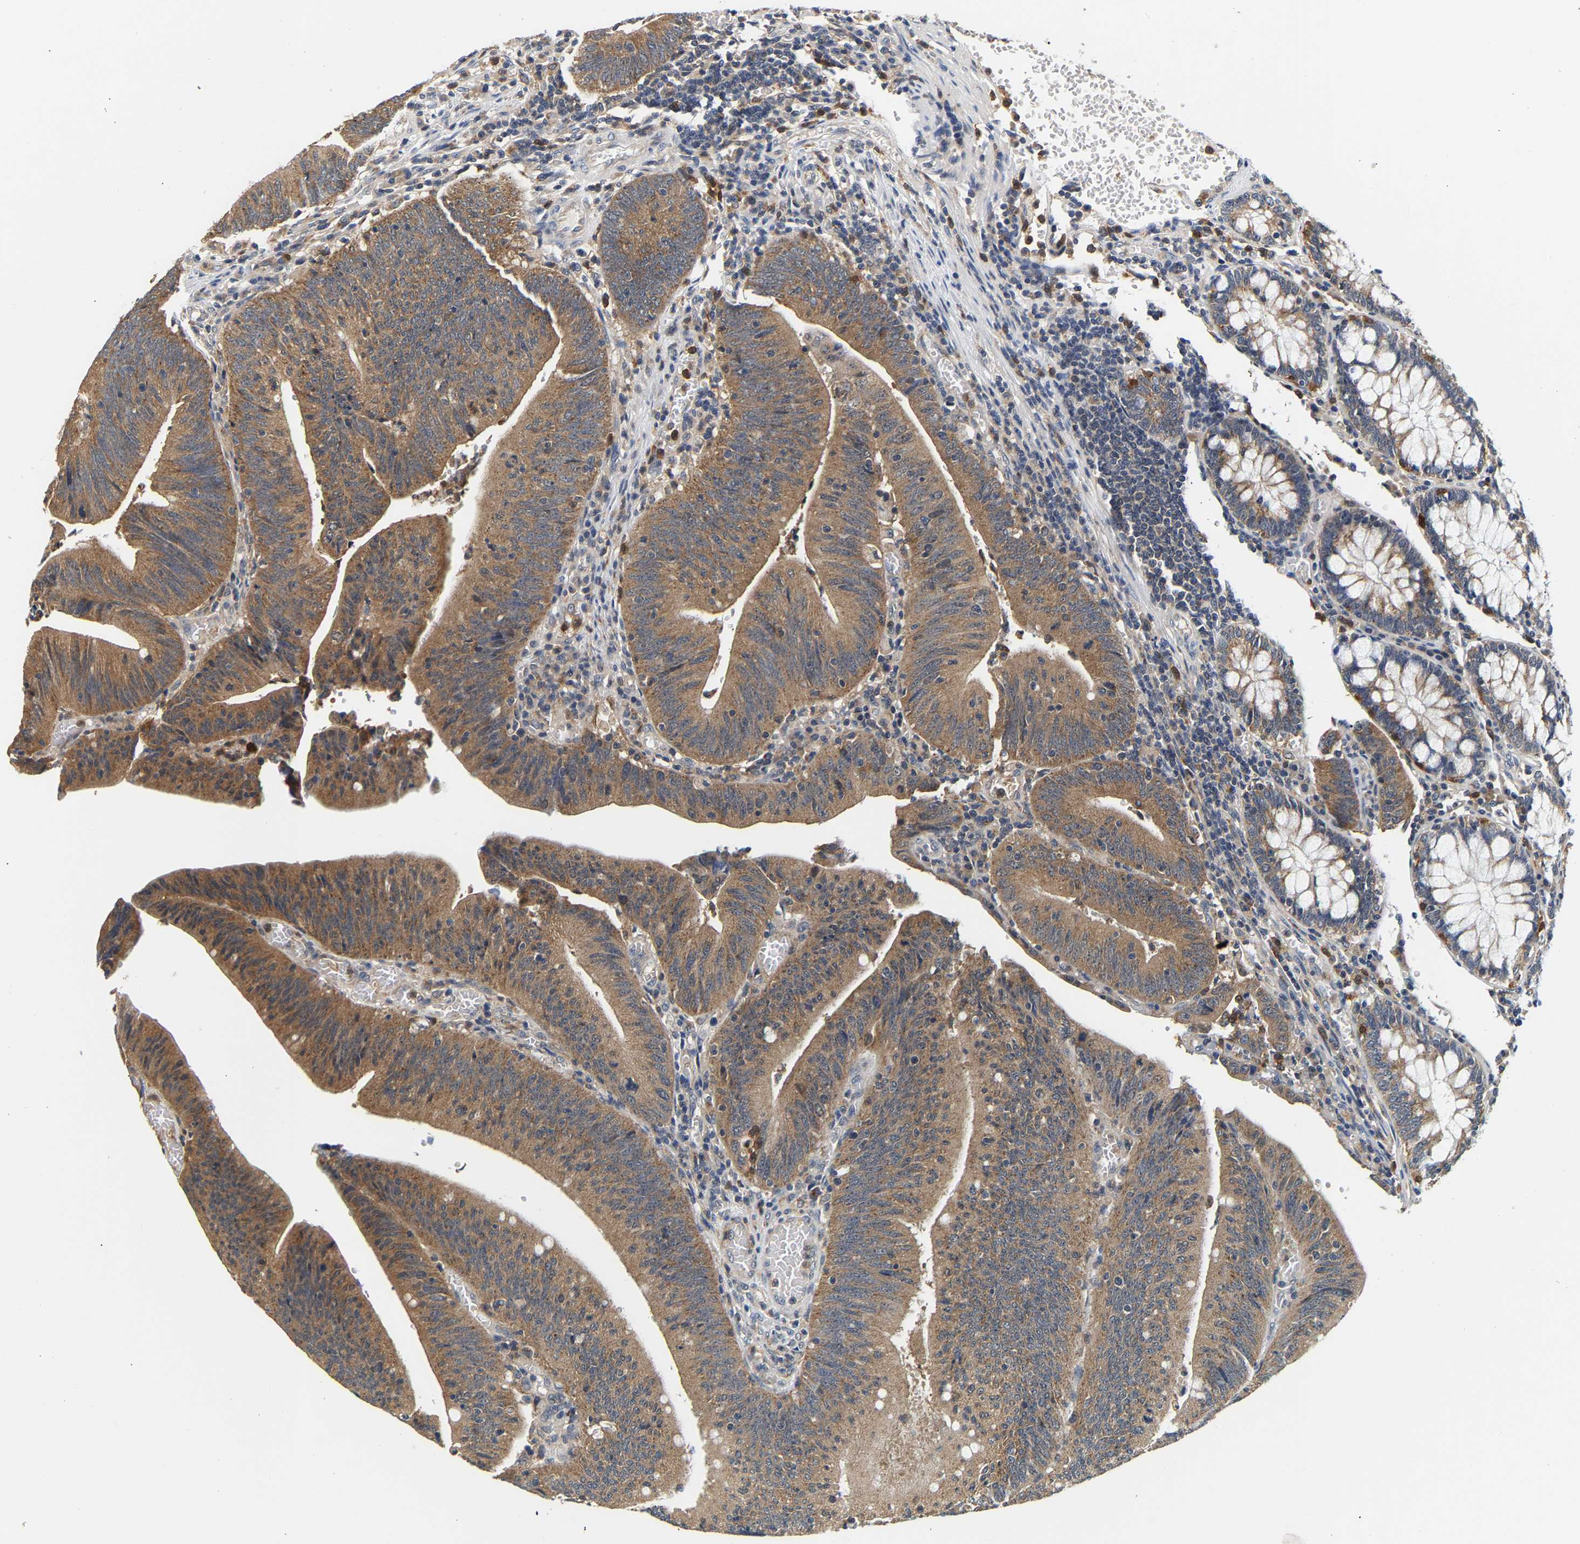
{"staining": {"intensity": "moderate", "quantity": ">75%", "location": "cytoplasmic/membranous"}, "tissue": "colorectal cancer", "cell_type": "Tumor cells", "image_type": "cancer", "snomed": [{"axis": "morphology", "description": "Normal tissue, NOS"}, {"axis": "morphology", "description": "Adenocarcinoma, NOS"}, {"axis": "topography", "description": "Rectum"}], "caption": "Tumor cells reveal medium levels of moderate cytoplasmic/membranous positivity in approximately >75% of cells in colorectal cancer.", "gene": "PPID", "patient": {"sex": "female", "age": 66}}